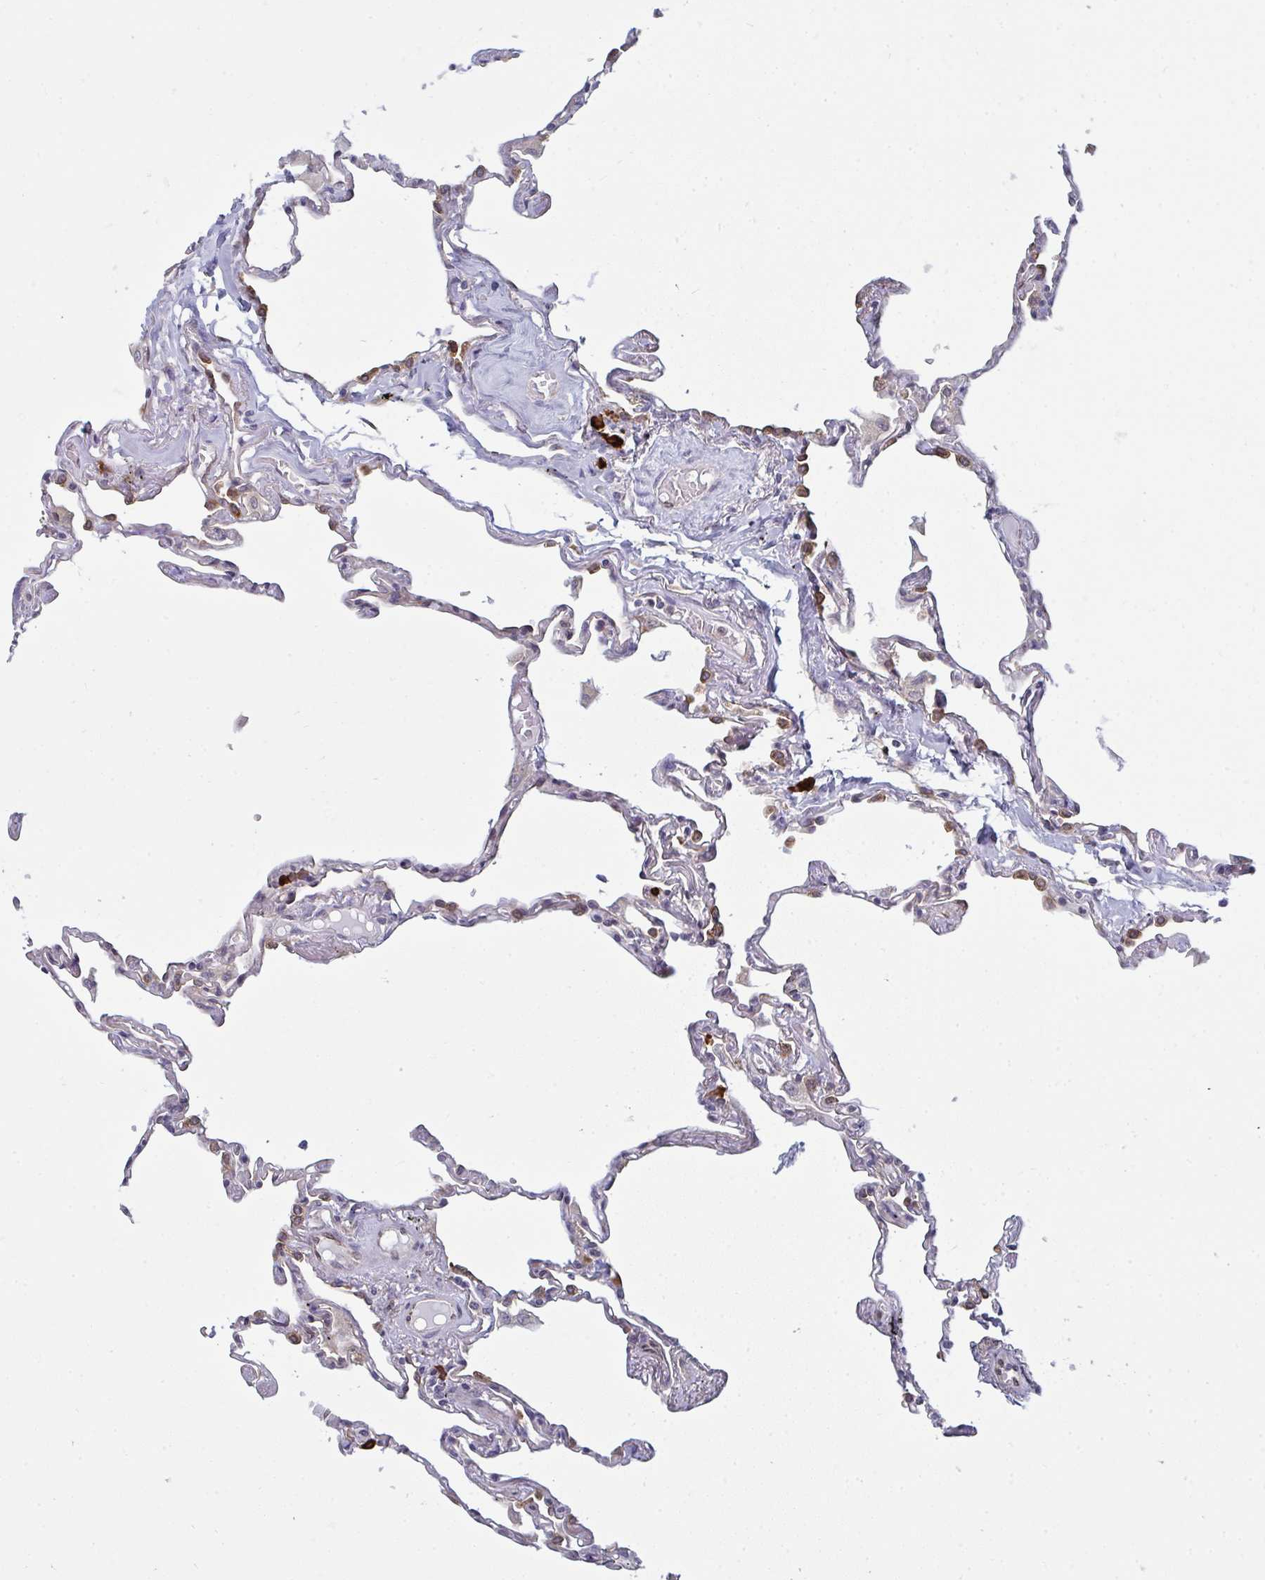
{"staining": {"intensity": "moderate", "quantity": "<25%", "location": "cytoplasmic/membranous"}, "tissue": "lung", "cell_type": "Alveolar cells", "image_type": "normal", "snomed": [{"axis": "morphology", "description": "Normal tissue, NOS"}, {"axis": "topography", "description": "Lung"}], "caption": "Immunohistochemistry (IHC) (DAB) staining of unremarkable human lung reveals moderate cytoplasmic/membranous protein positivity in about <25% of alveolar cells.", "gene": "LYSMD4", "patient": {"sex": "female", "age": 67}}